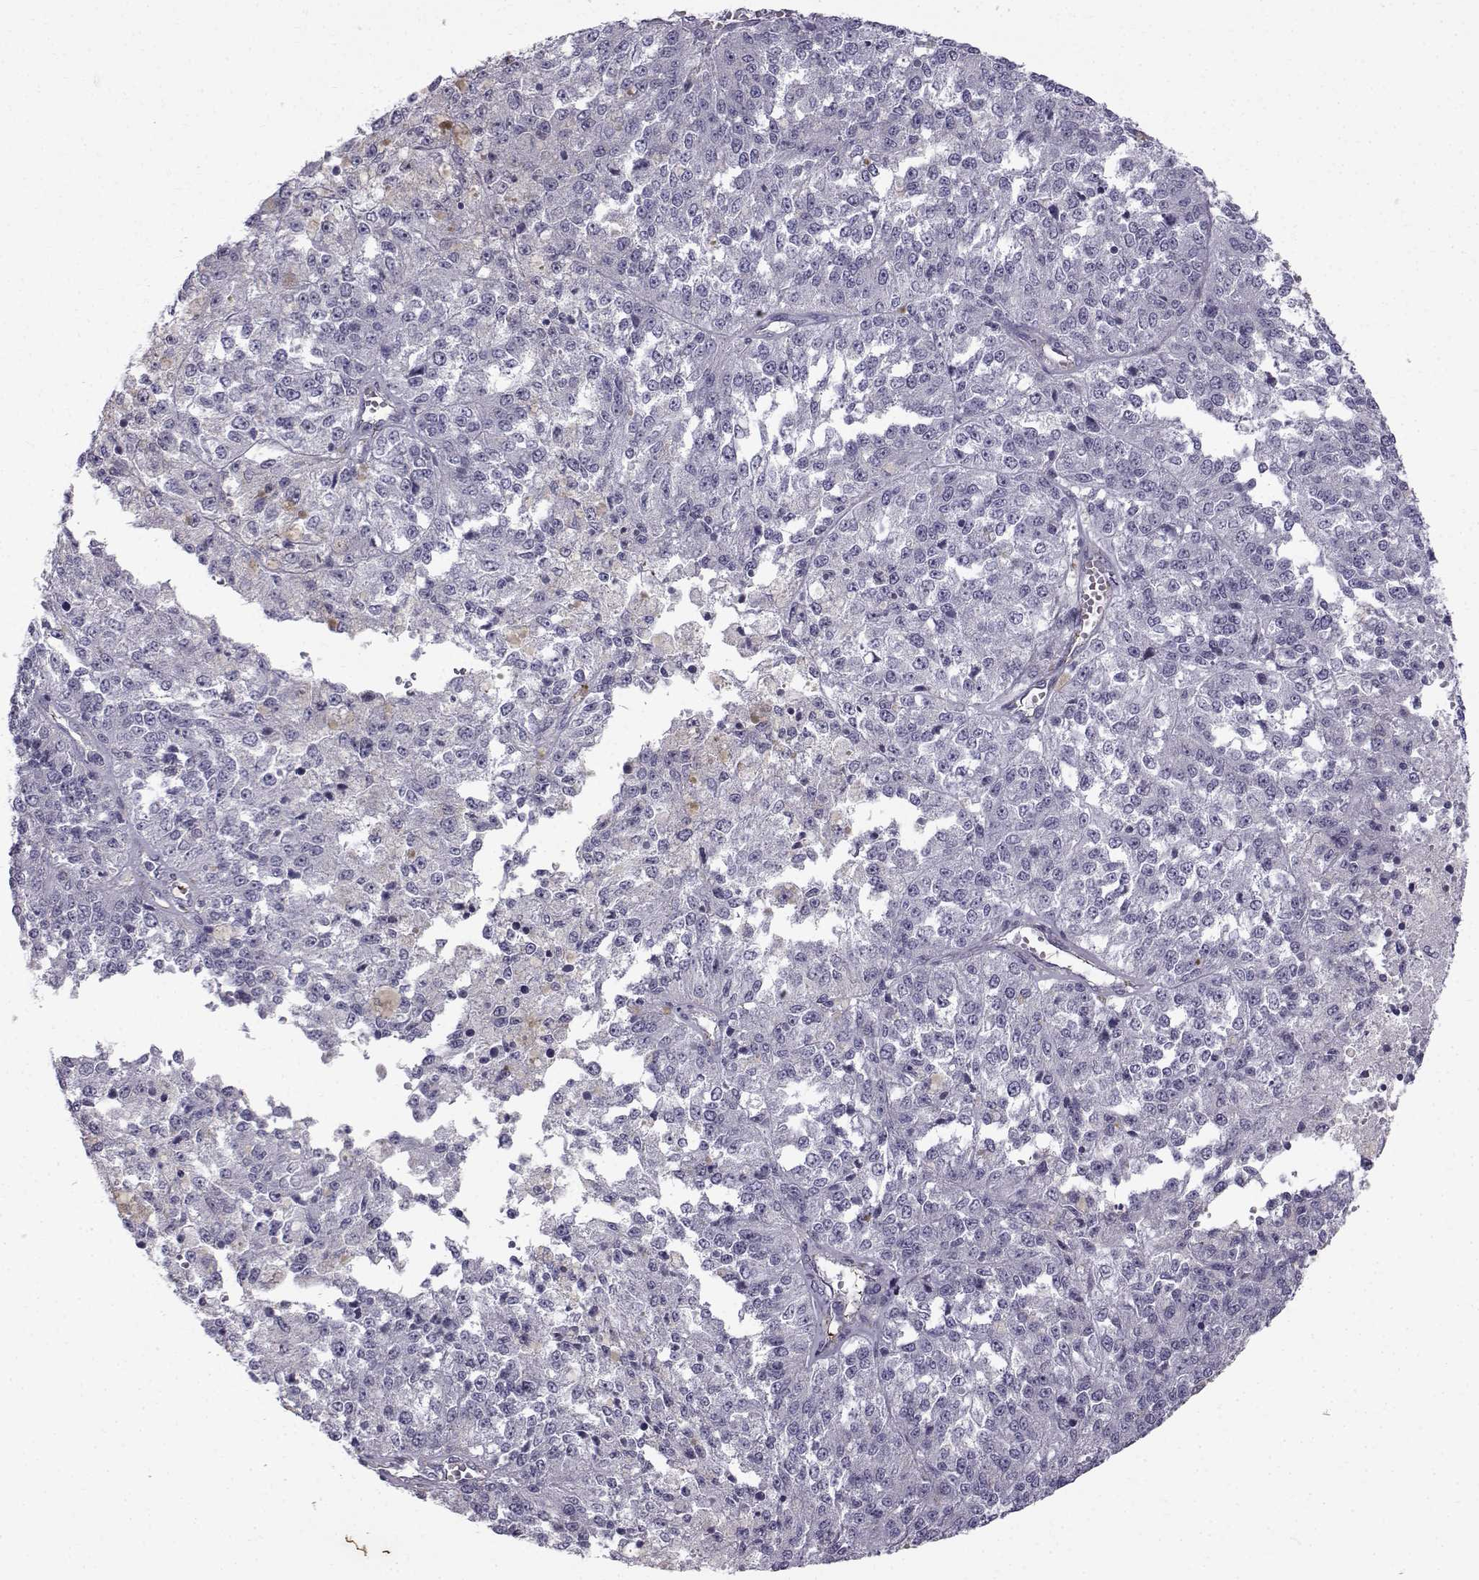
{"staining": {"intensity": "negative", "quantity": "none", "location": "none"}, "tissue": "melanoma", "cell_type": "Tumor cells", "image_type": "cancer", "snomed": [{"axis": "morphology", "description": "Malignant melanoma, Metastatic site"}, {"axis": "topography", "description": "Lymph node"}], "caption": "Tumor cells are negative for protein expression in human melanoma.", "gene": "CALCR", "patient": {"sex": "female", "age": 64}}